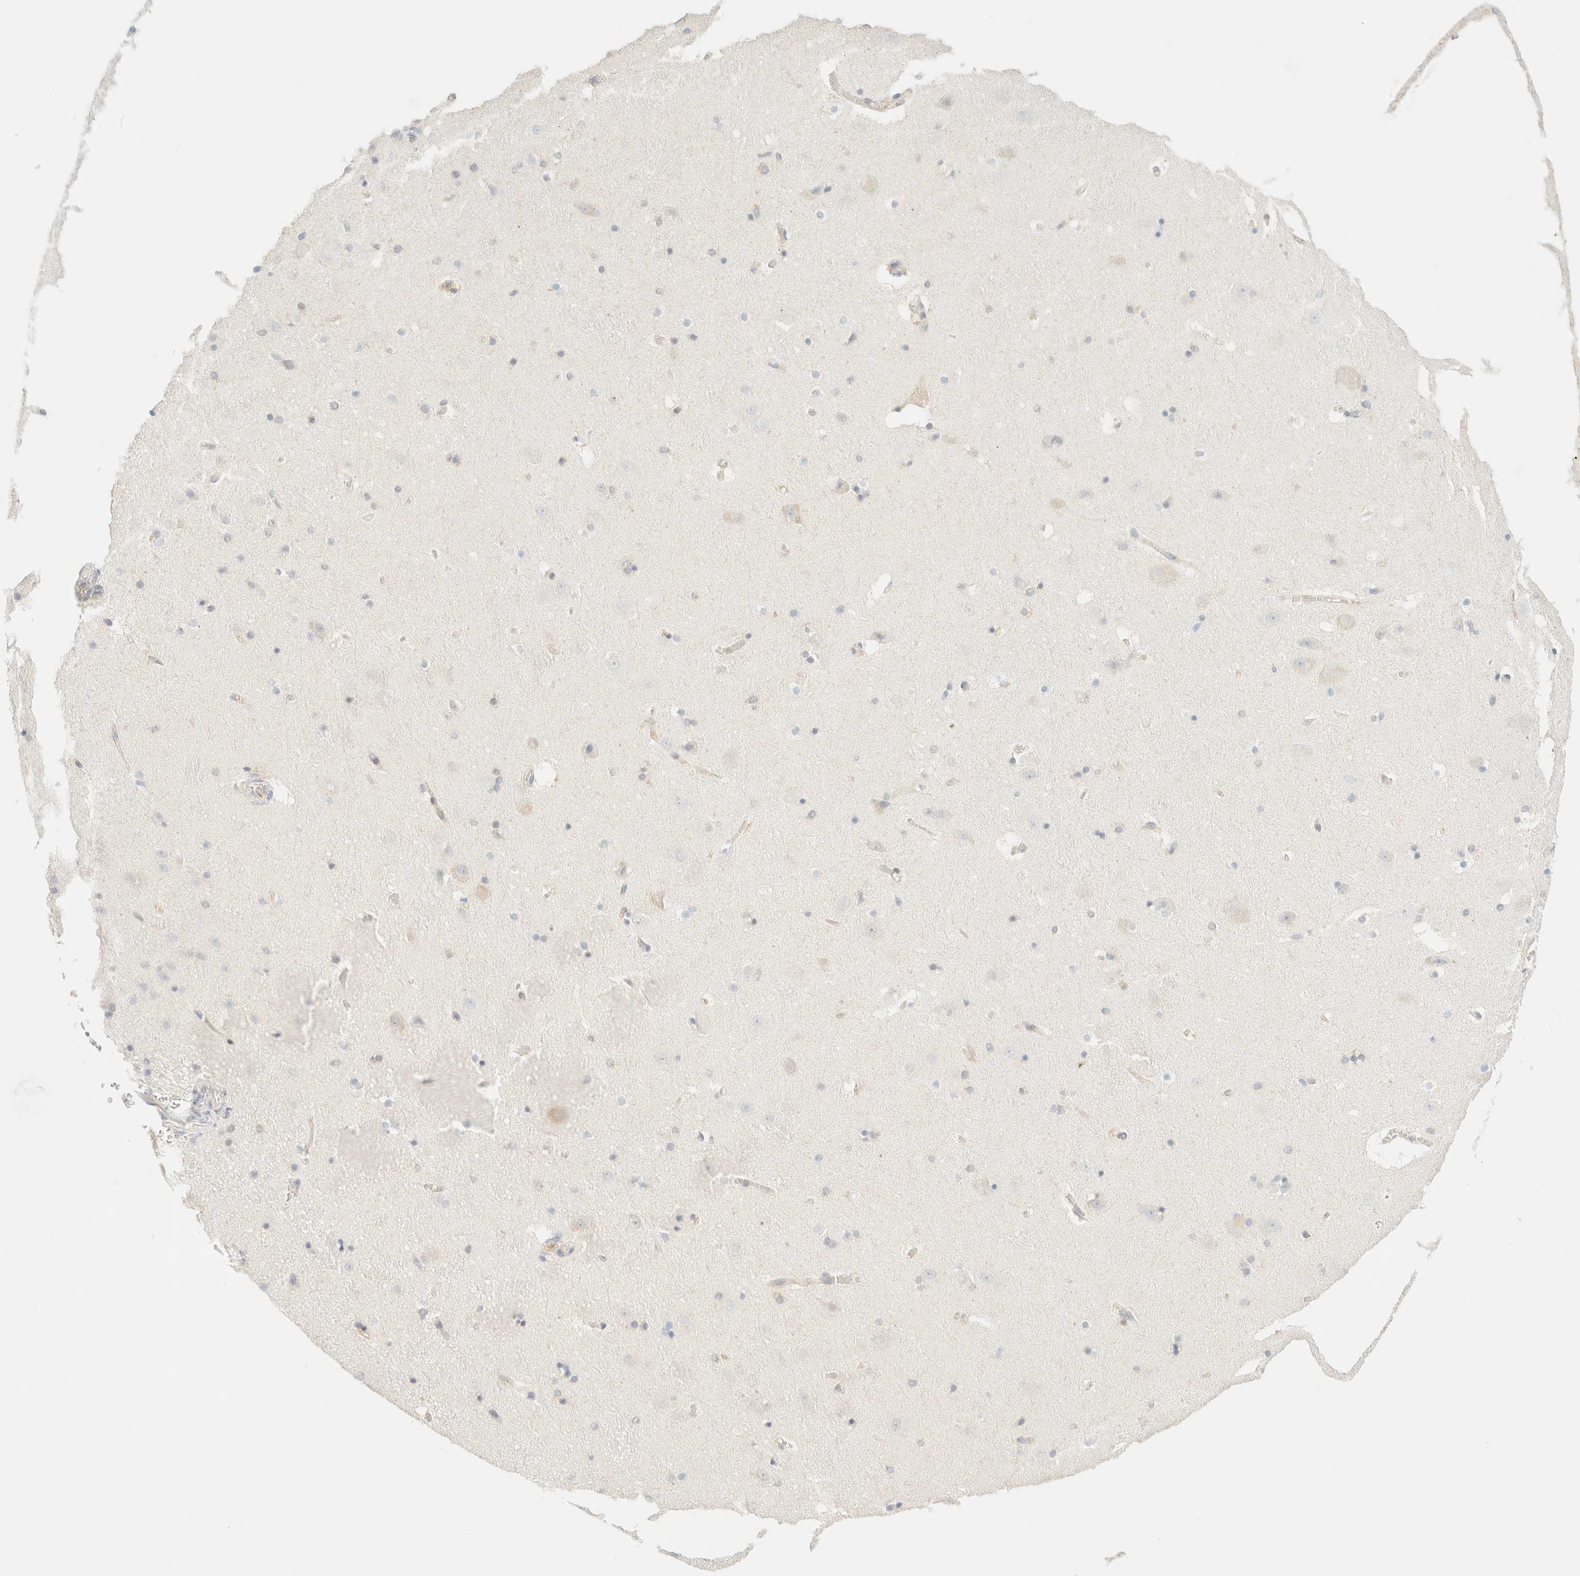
{"staining": {"intensity": "weak", "quantity": "<25%", "location": "cytoplasmic/membranous"}, "tissue": "hippocampus", "cell_type": "Glial cells", "image_type": "normal", "snomed": [{"axis": "morphology", "description": "Normal tissue, NOS"}, {"axis": "topography", "description": "Hippocampus"}], "caption": "IHC of benign human hippocampus displays no expression in glial cells.", "gene": "FHOD1", "patient": {"sex": "male", "age": 45}}